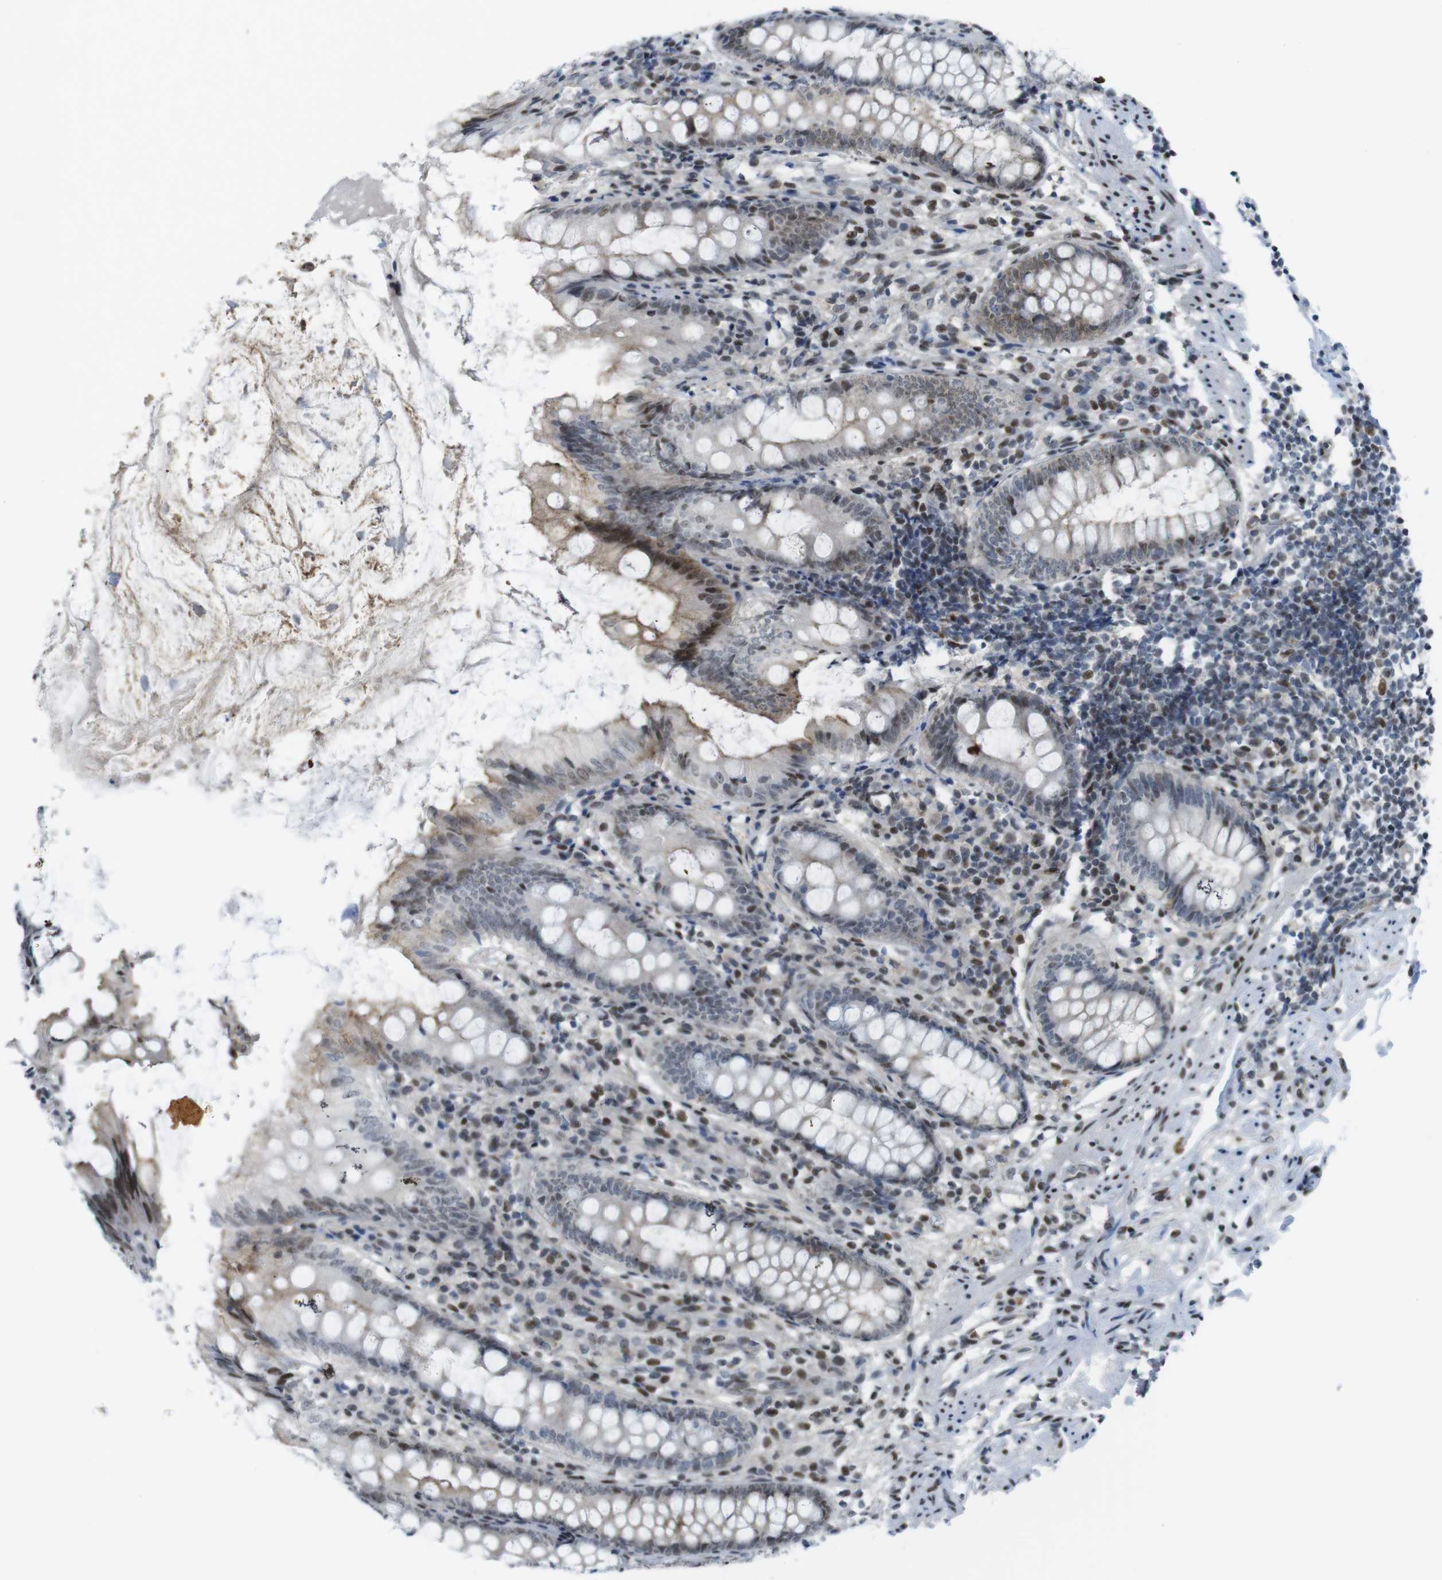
{"staining": {"intensity": "strong", "quantity": "25%-75%", "location": "cytoplasmic/membranous,nuclear"}, "tissue": "appendix", "cell_type": "Glandular cells", "image_type": "normal", "snomed": [{"axis": "morphology", "description": "Normal tissue, NOS"}, {"axis": "topography", "description": "Appendix"}], "caption": "High-power microscopy captured an IHC histopathology image of unremarkable appendix, revealing strong cytoplasmic/membranous,nuclear positivity in about 25%-75% of glandular cells. The staining was performed using DAB, with brown indicating positive protein expression. Nuclei are stained blue with hematoxylin.", "gene": "UBB", "patient": {"sex": "female", "age": 77}}